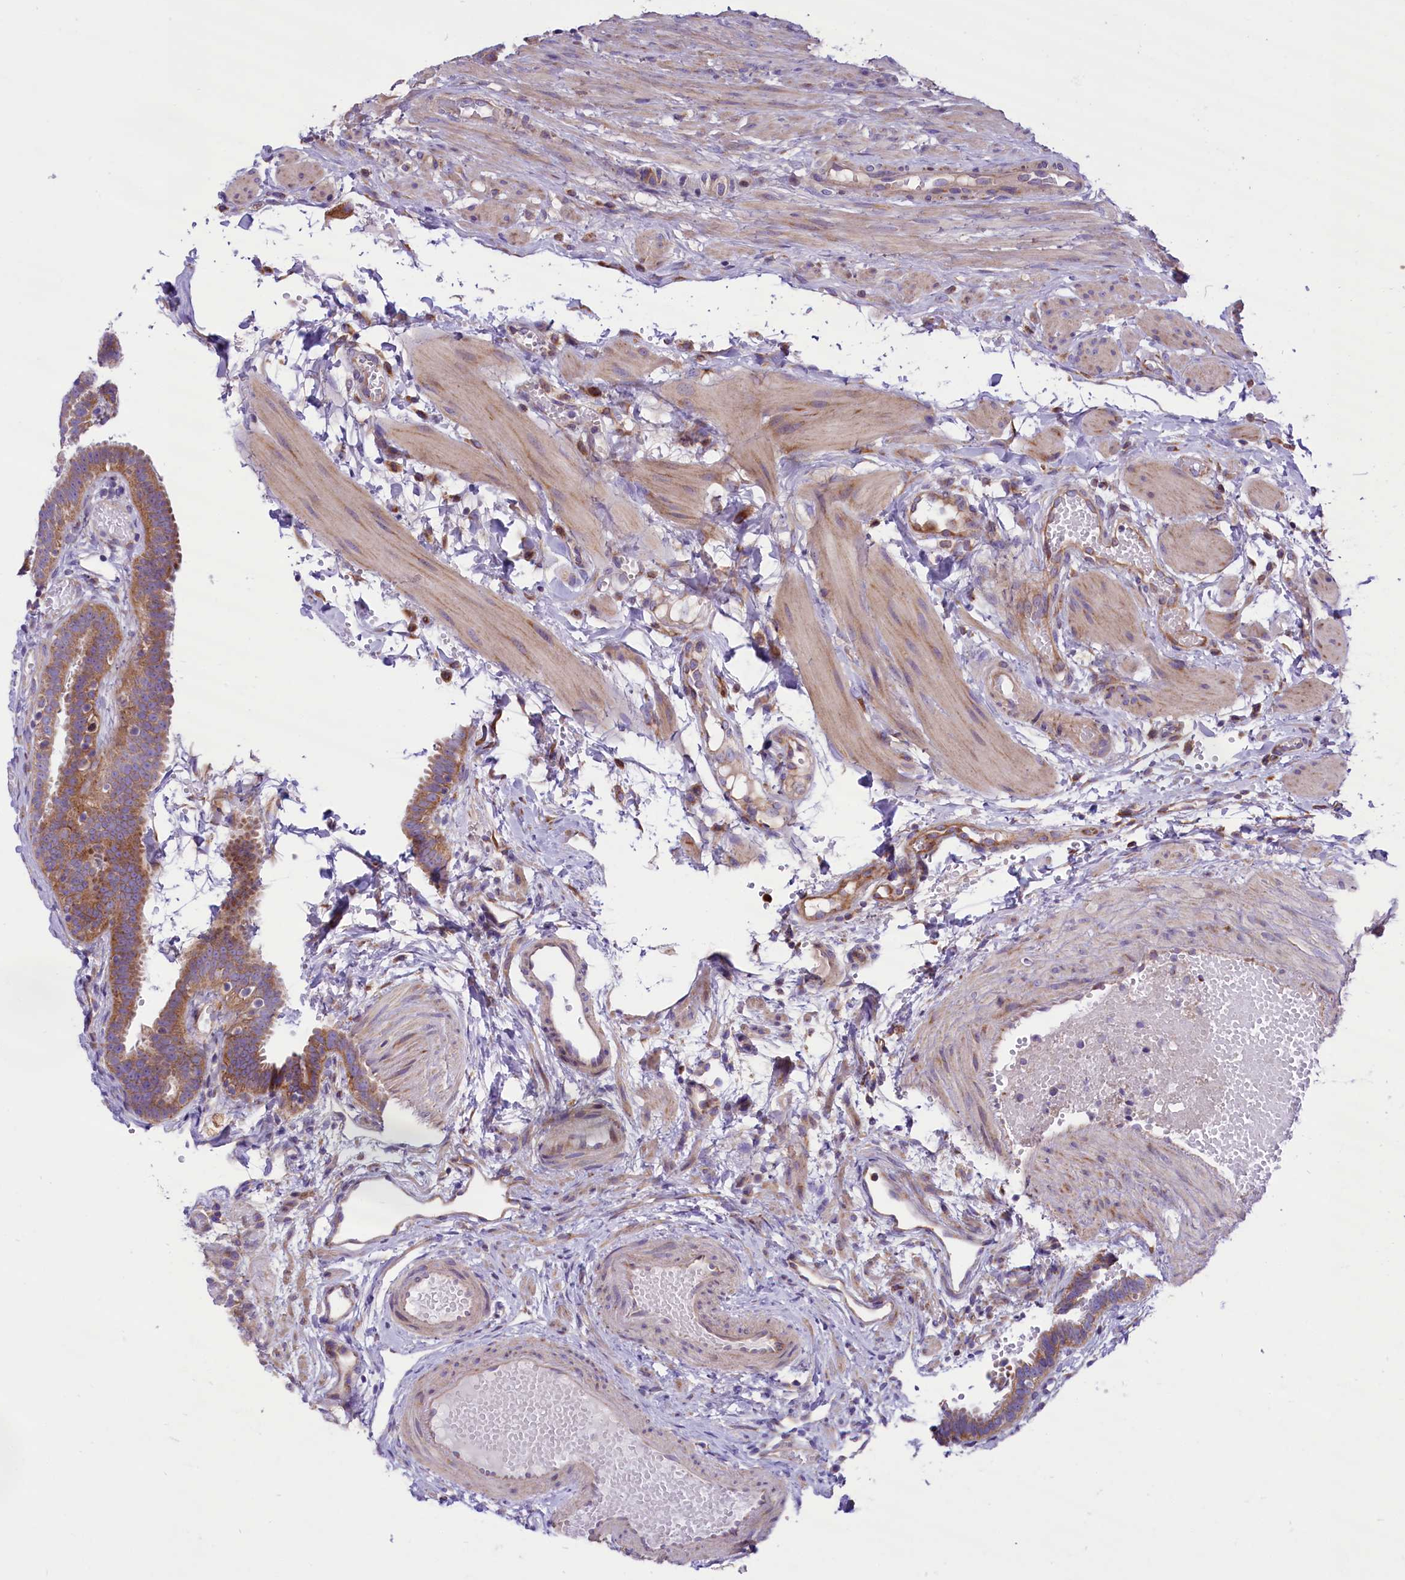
{"staining": {"intensity": "strong", "quantity": ">75%", "location": "cytoplasmic/membranous"}, "tissue": "fallopian tube", "cell_type": "Glandular cells", "image_type": "normal", "snomed": [{"axis": "morphology", "description": "Normal tissue, NOS"}, {"axis": "topography", "description": "Fallopian tube"}], "caption": "Human fallopian tube stained for a protein (brown) displays strong cytoplasmic/membranous positive staining in approximately >75% of glandular cells.", "gene": "PTPRU", "patient": {"sex": "female", "age": 37}}